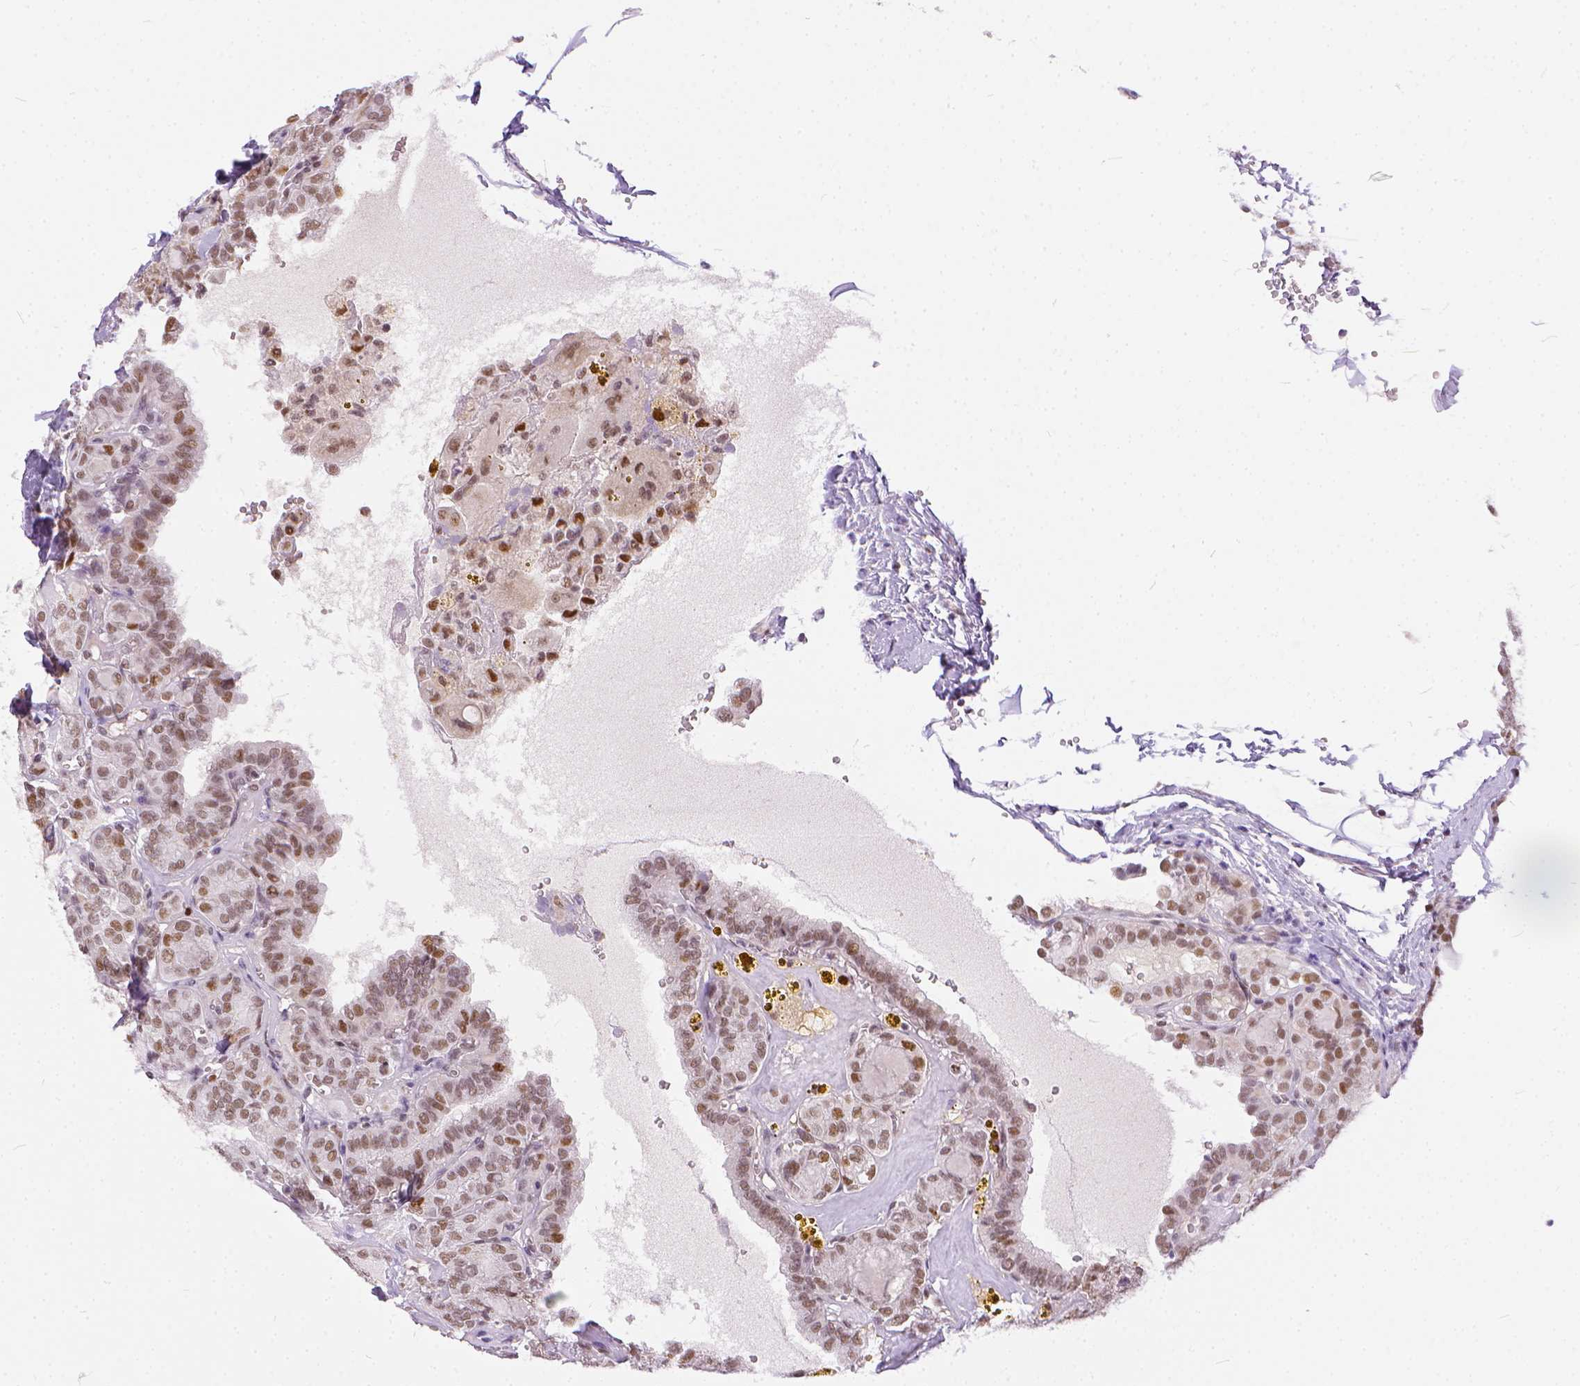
{"staining": {"intensity": "weak", "quantity": ">75%", "location": "nuclear"}, "tissue": "thyroid cancer", "cell_type": "Tumor cells", "image_type": "cancer", "snomed": [{"axis": "morphology", "description": "Papillary adenocarcinoma, NOS"}, {"axis": "topography", "description": "Thyroid gland"}], "caption": "Immunohistochemical staining of human thyroid cancer shows low levels of weak nuclear staining in about >75% of tumor cells. (Brightfield microscopy of DAB IHC at high magnification).", "gene": "ERCC1", "patient": {"sex": "female", "age": 41}}